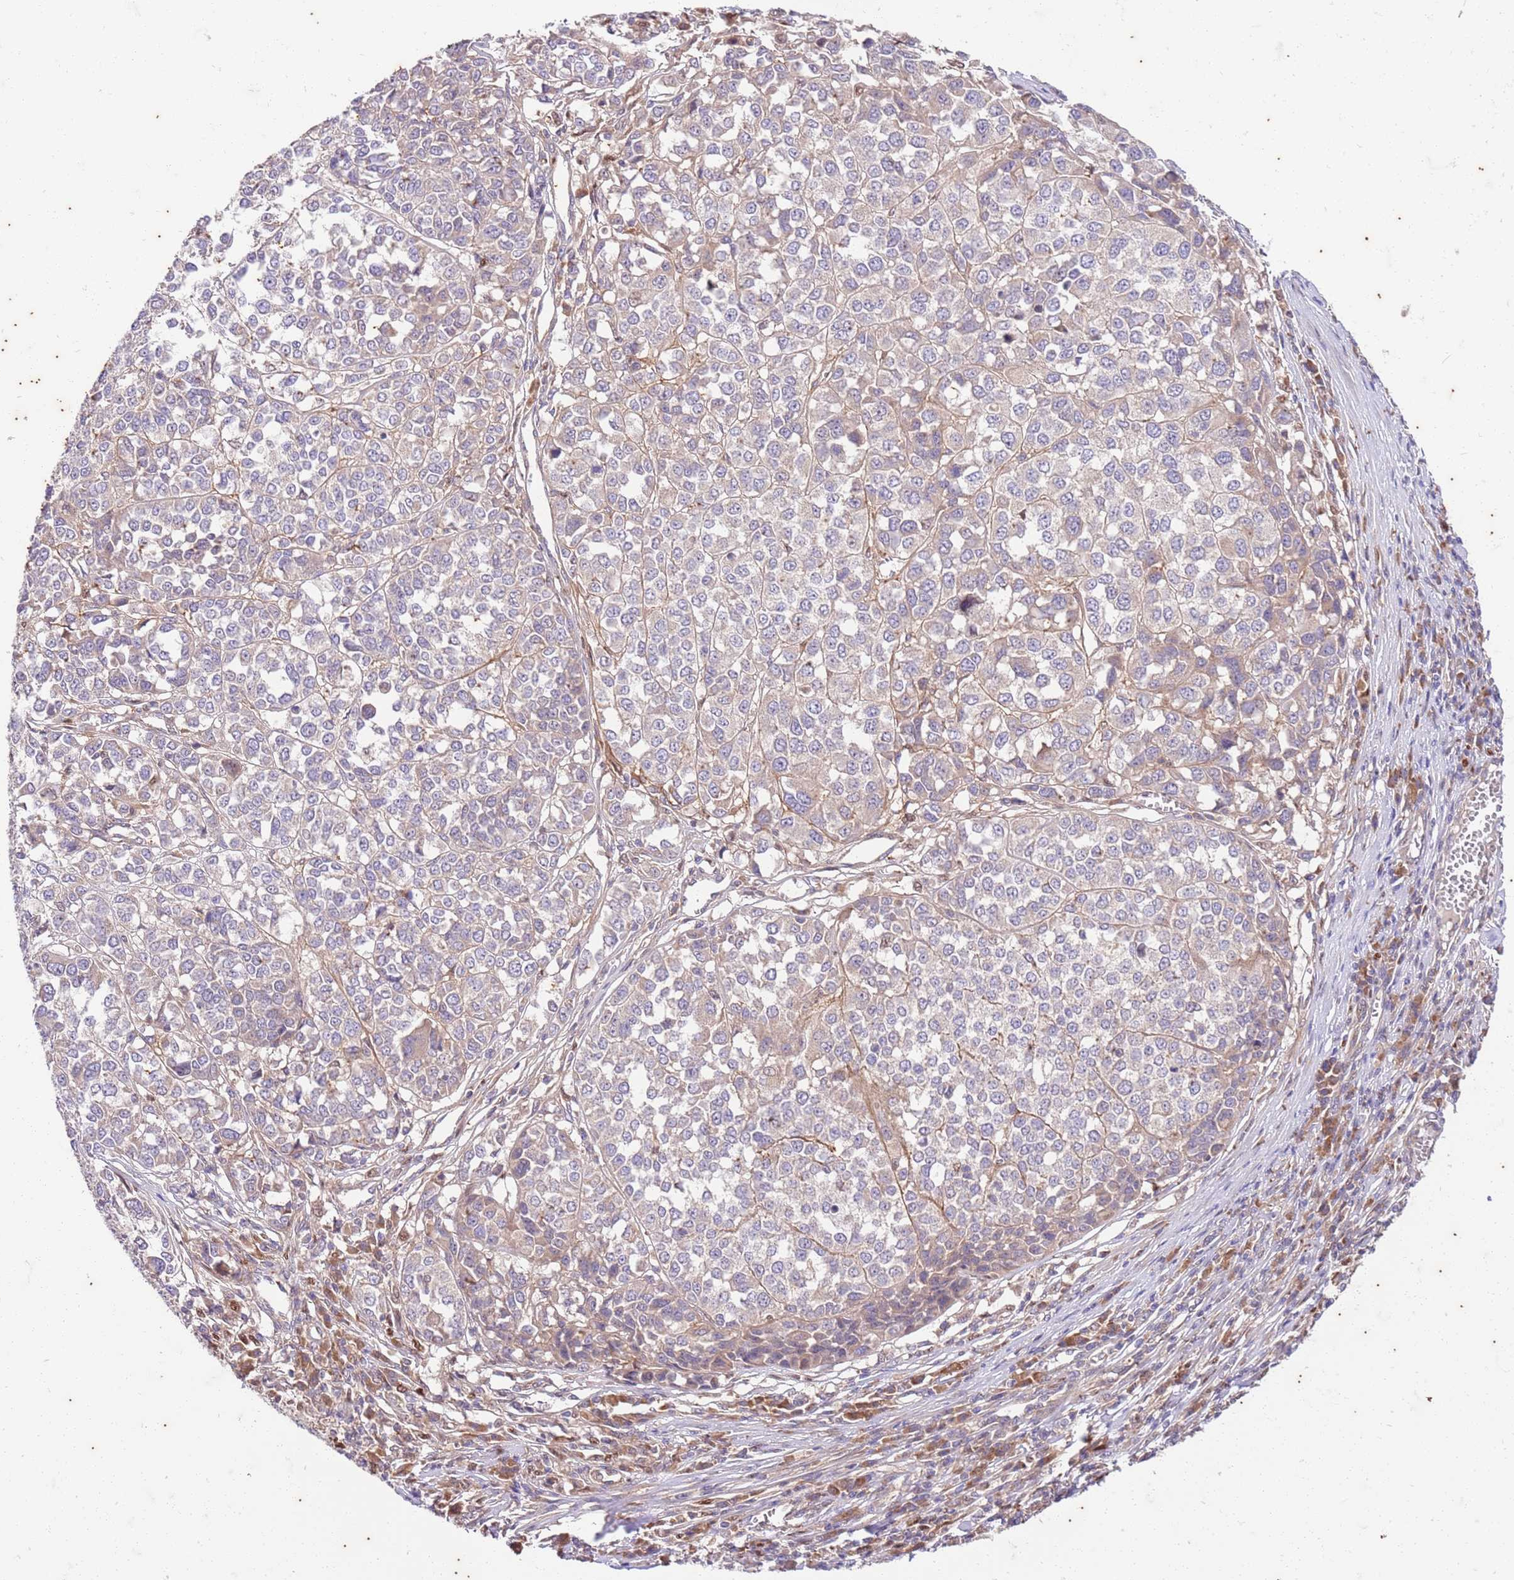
{"staining": {"intensity": "weak", "quantity": "25%-75%", "location": "cytoplasmic/membranous"}, "tissue": "melanoma", "cell_type": "Tumor cells", "image_type": "cancer", "snomed": [{"axis": "morphology", "description": "Malignant melanoma, Metastatic site"}, {"axis": "topography", "description": "Lymph node"}], "caption": "Approximately 25%-75% of tumor cells in melanoma demonstrate weak cytoplasmic/membranous protein expression as visualized by brown immunohistochemical staining.", "gene": "OSBP", "patient": {"sex": "male", "age": 44}}